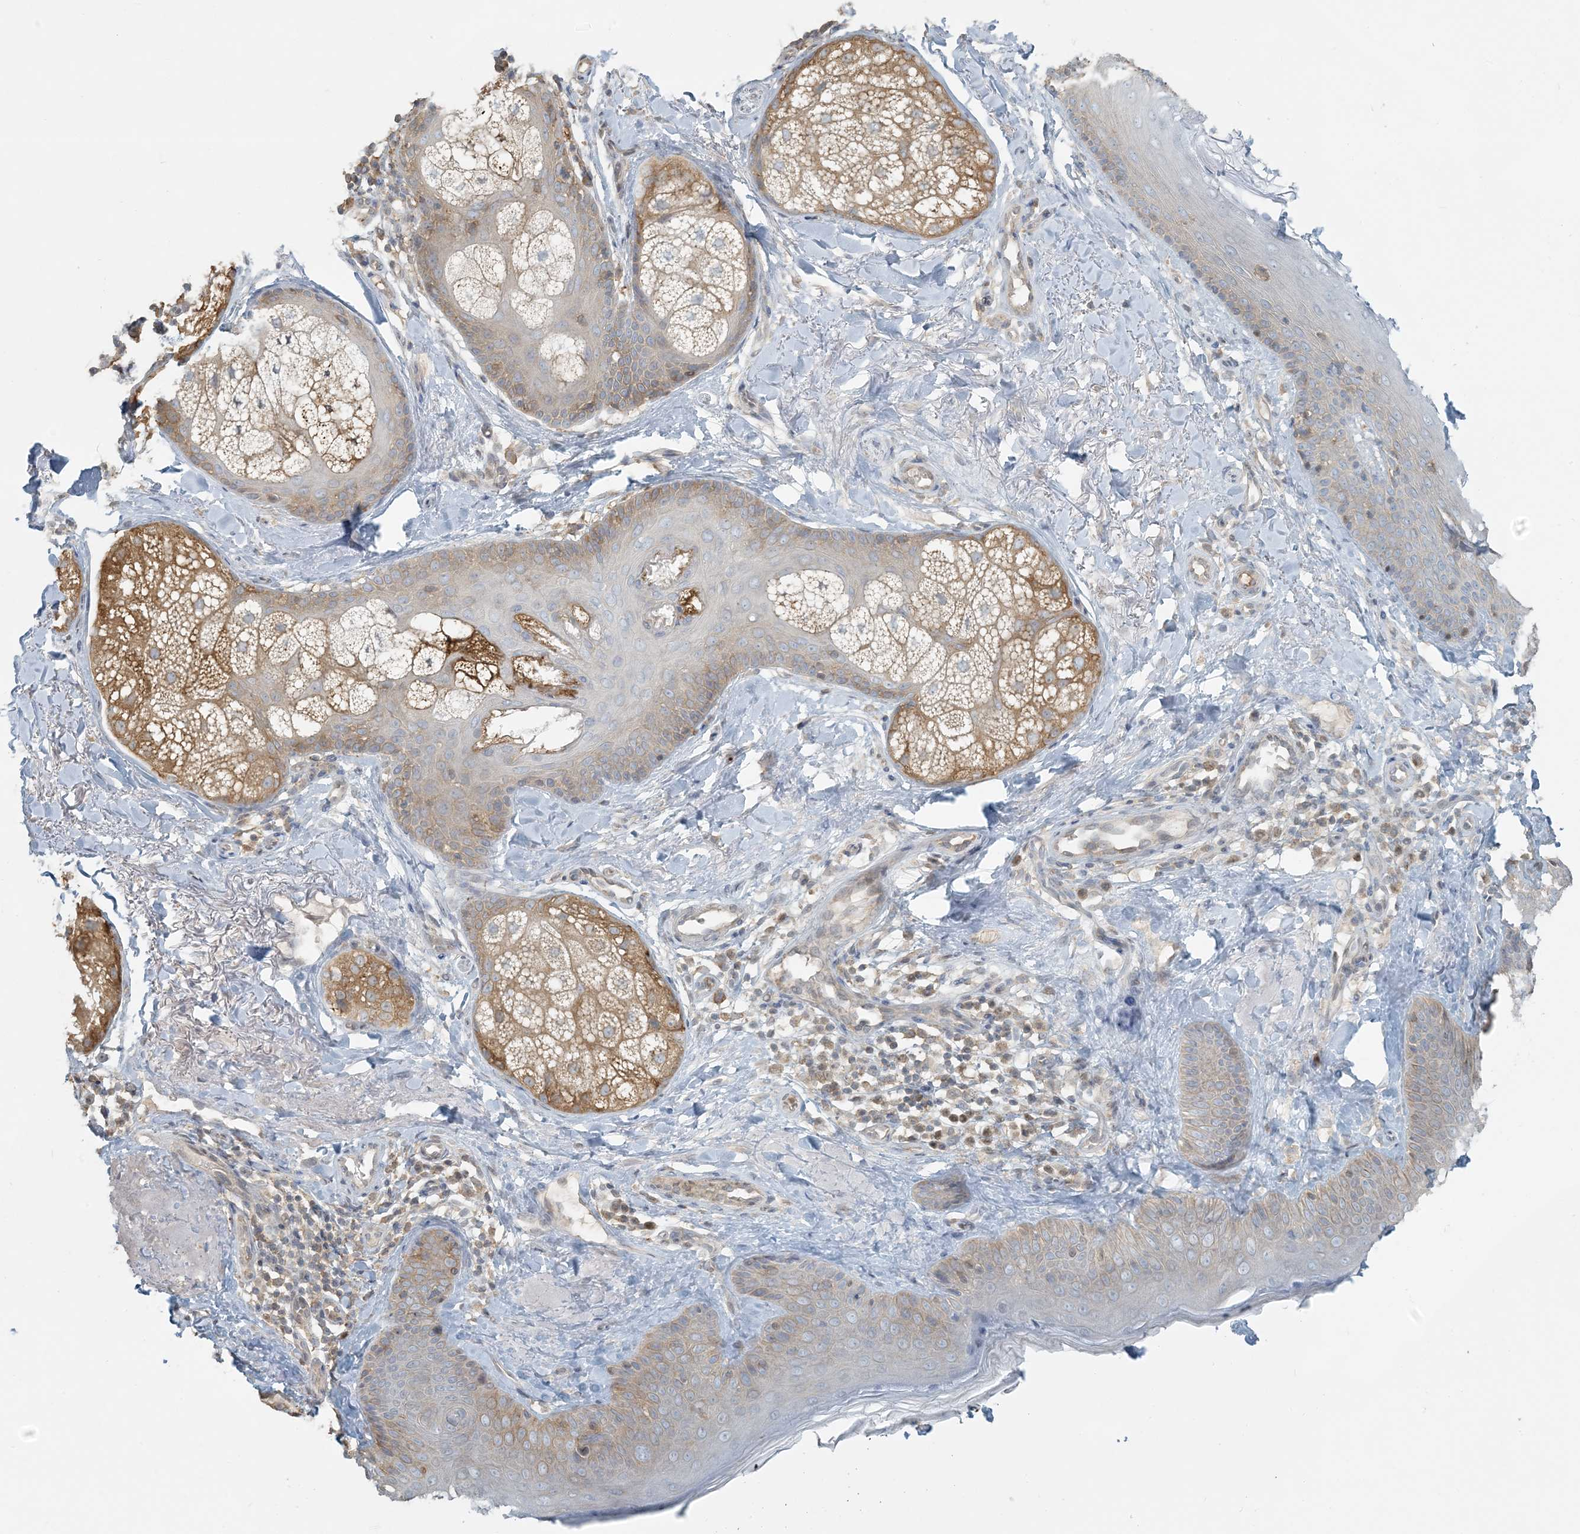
{"staining": {"intensity": "moderate", "quantity": "25%-75%", "location": "cytoplasmic/membranous"}, "tissue": "skin", "cell_type": "Fibroblasts", "image_type": "normal", "snomed": [{"axis": "morphology", "description": "Normal tissue, NOS"}, {"axis": "topography", "description": "Skin"}], "caption": "The photomicrograph exhibits immunohistochemical staining of unremarkable skin. There is moderate cytoplasmic/membranous staining is appreciated in about 25%-75% of fibroblasts.", "gene": "HACL1", "patient": {"sex": "male", "age": 57}}